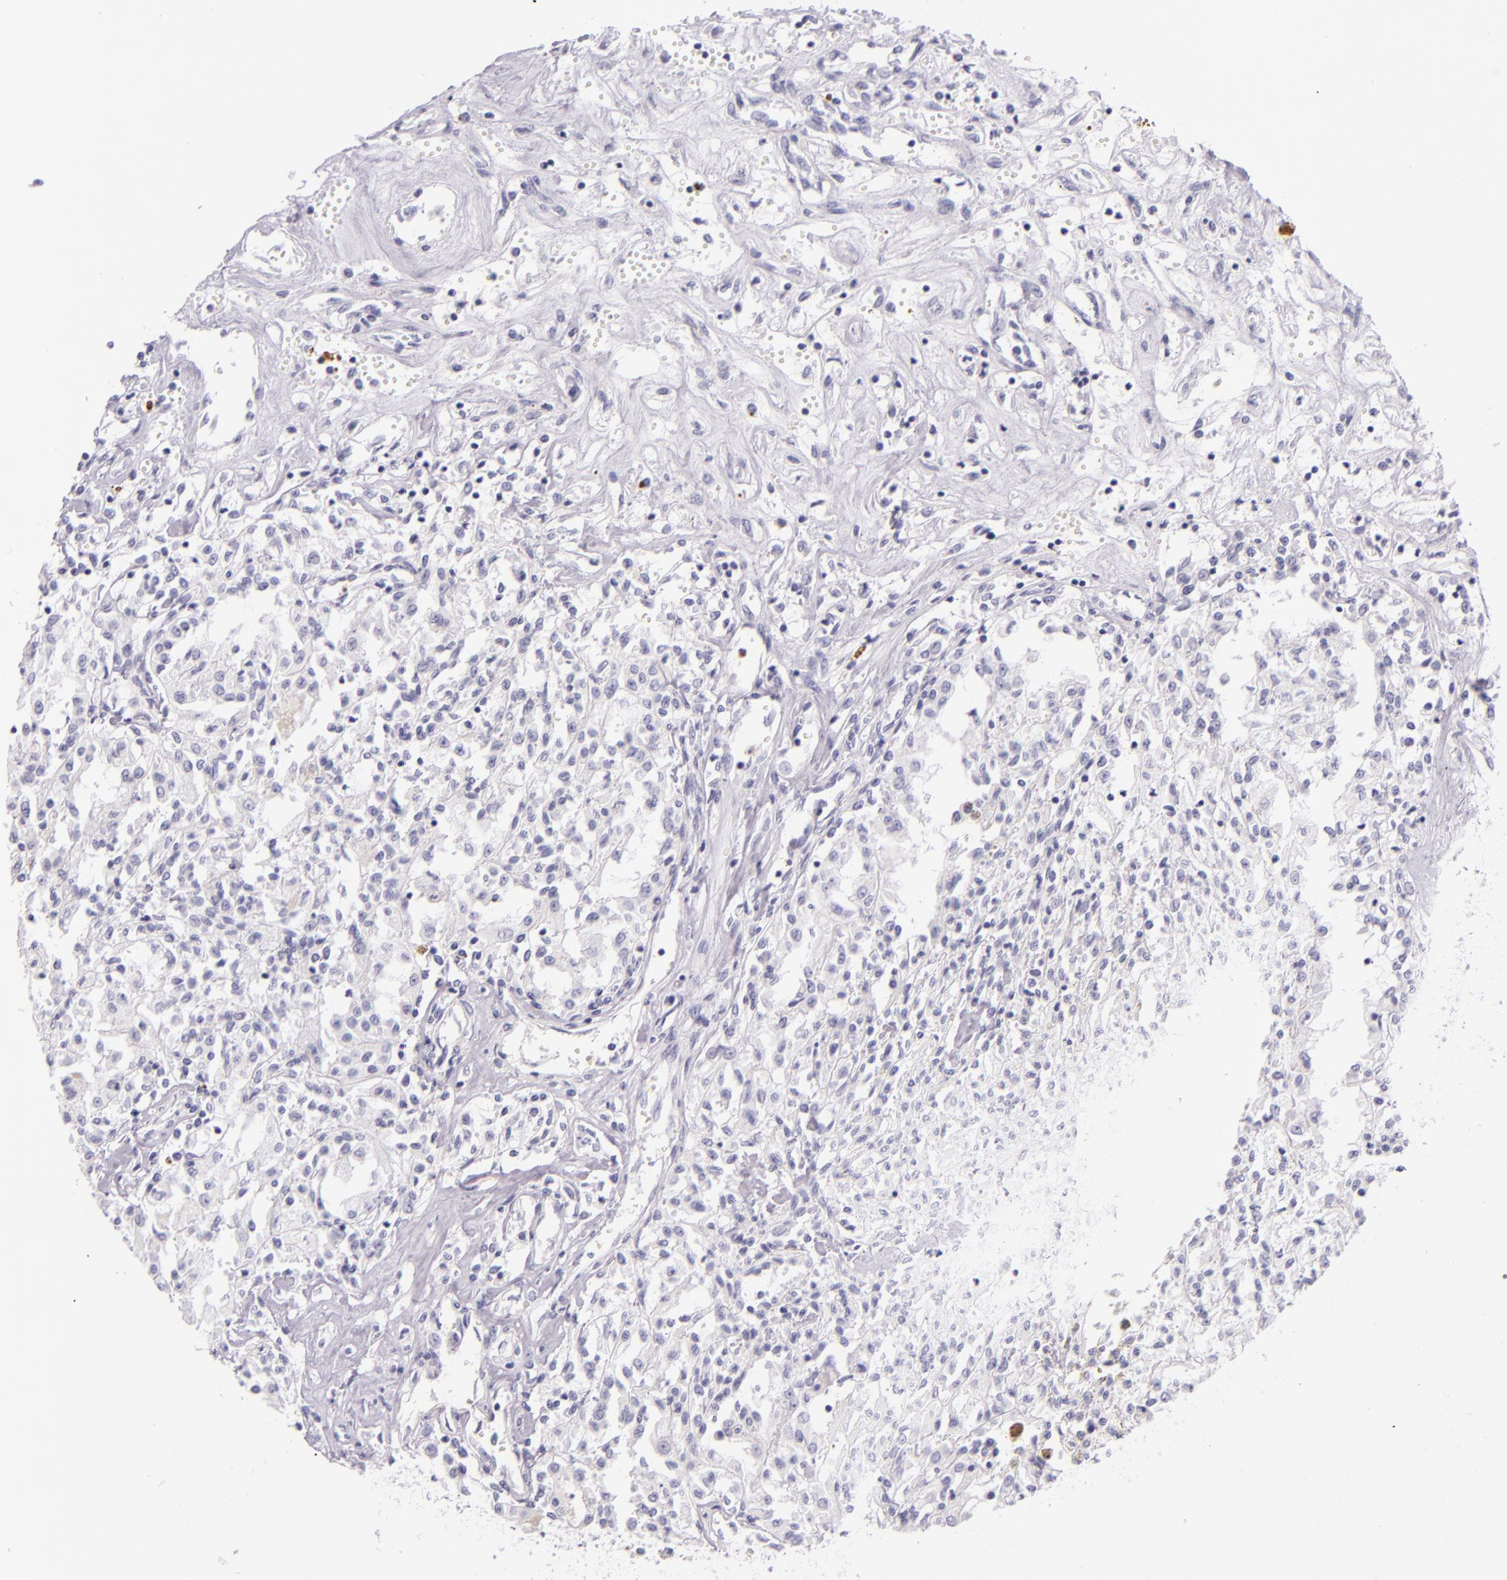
{"staining": {"intensity": "negative", "quantity": "none", "location": "none"}, "tissue": "renal cancer", "cell_type": "Tumor cells", "image_type": "cancer", "snomed": [{"axis": "morphology", "description": "Adenocarcinoma, NOS"}, {"axis": "topography", "description": "Kidney"}], "caption": "Immunohistochemistry (IHC) of renal cancer displays no staining in tumor cells.", "gene": "CEACAM1", "patient": {"sex": "male", "age": 78}}